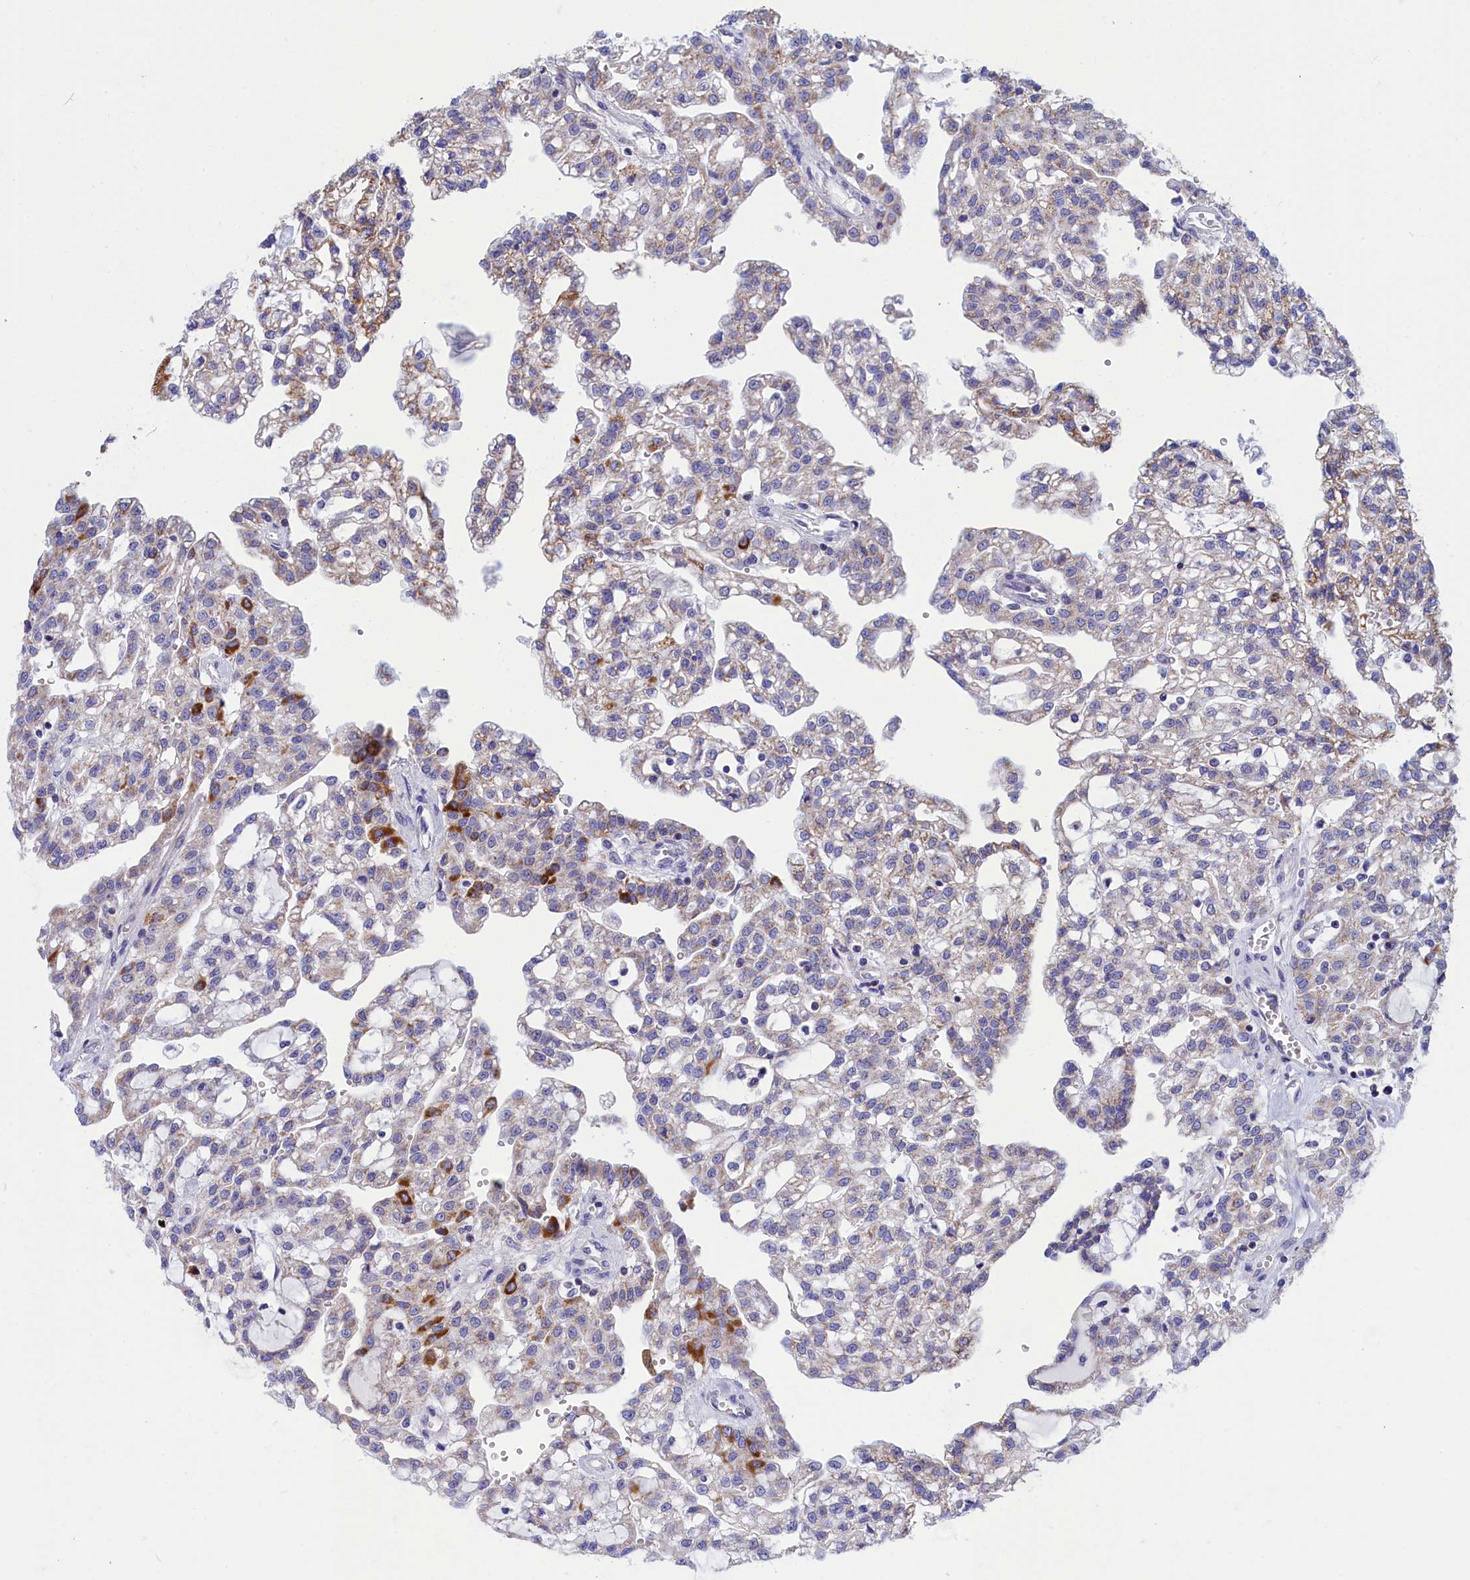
{"staining": {"intensity": "strong", "quantity": "<25%", "location": "cytoplasmic/membranous"}, "tissue": "renal cancer", "cell_type": "Tumor cells", "image_type": "cancer", "snomed": [{"axis": "morphology", "description": "Adenocarcinoma, NOS"}, {"axis": "topography", "description": "Kidney"}], "caption": "An immunohistochemistry image of neoplastic tissue is shown. Protein staining in brown shows strong cytoplasmic/membranous positivity in renal cancer (adenocarcinoma) within tumor cells.", "gene": "CCRL2", "patient": {"sex": "male", "age": 63}}